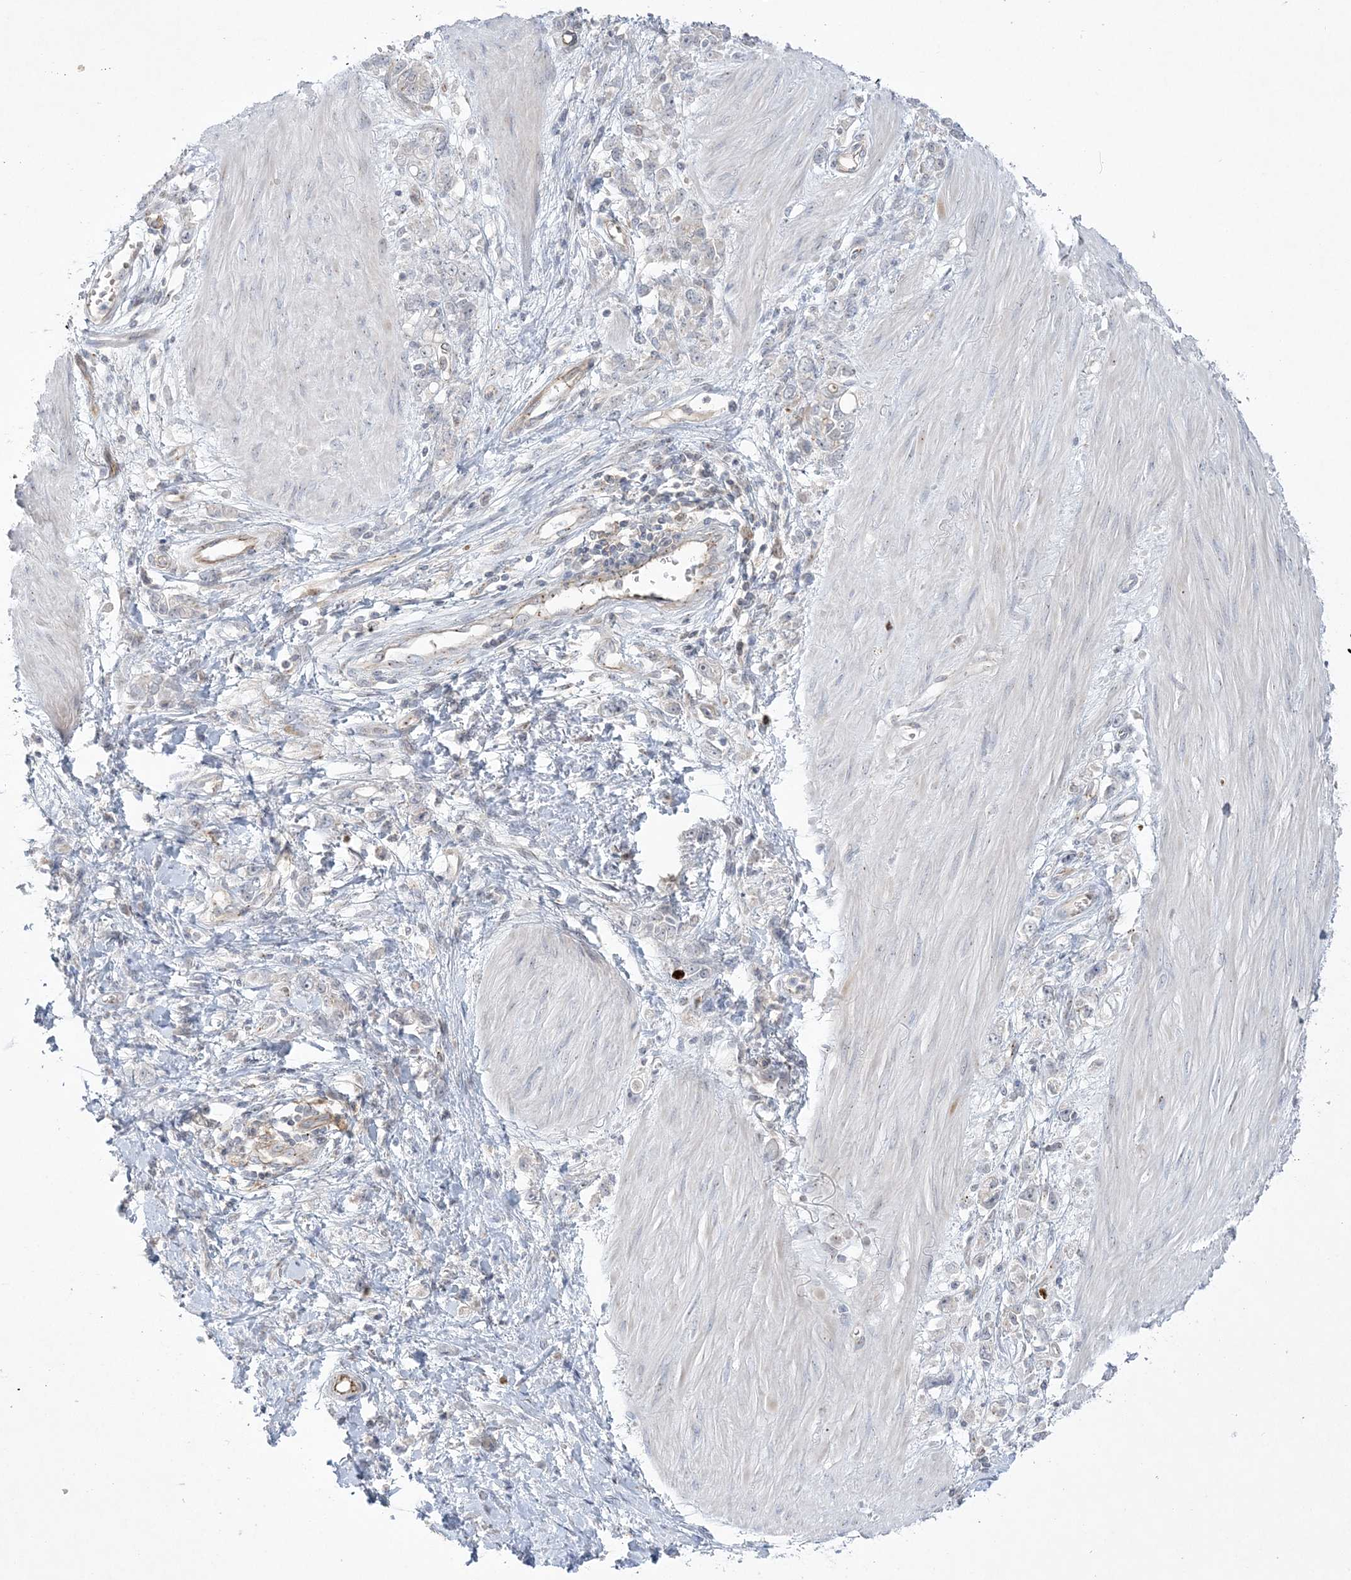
{"staining": {"intensity": "negative", "quantity": "none", "location": "none"}, "tissue": "stomach cancer", "cell_type": "Tumor cells", "image_type": "cancer", "snomed": [{"axis": "morphology", "description": "Adenocarcinoma, NOS"}, {"axis": "topography", "description": "Stomach"}], "caption": "Human stomach adenocarcinoma stained for a protein using IHC exhibits no staining in tumor cells.", "gene": "ADAMTS12", "patient": {"sex": "female", "age": 76}}